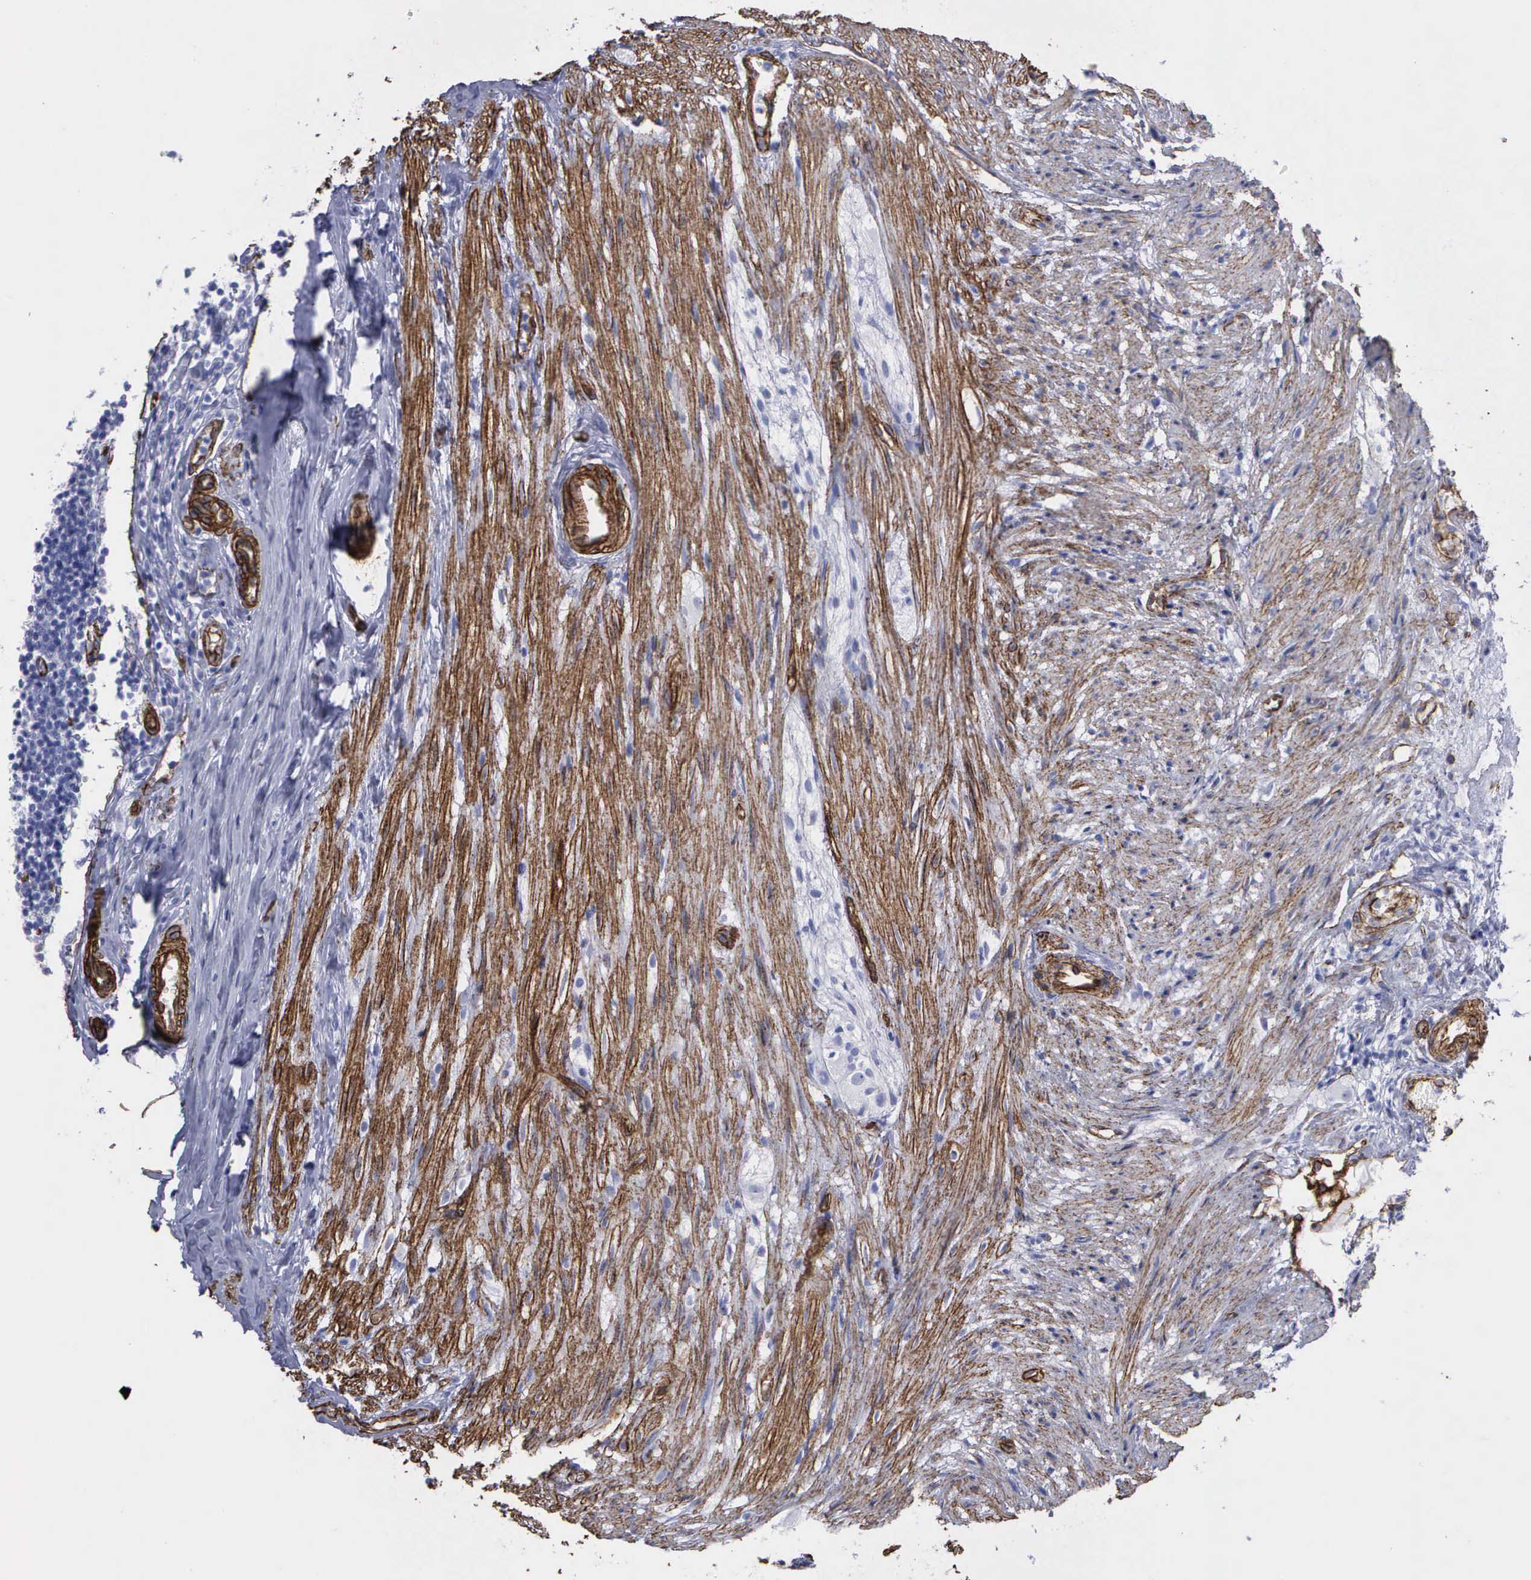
{"staining": {"intensity": "negative", "quantity": "none", "location": "none"}, "tissue": "appendix", "cell_type": "Glandular cells", "image_type": "normal", "snomed": [{"axis": "morphology", "description": "Normal tissue, NOS"}, {"axis": "topography", "description": "Appendix"}], "caption": "High power microscopy image of an immunohistochemistry (IHC) histopathology image of benign appendix, revealing no significant staining in glandular cells. (DAB immunohistochemistry (IHC) with hematoxylin counter stain).", "gene": "MAGEB10", "patient": {"sex": "female", "age": 34}}